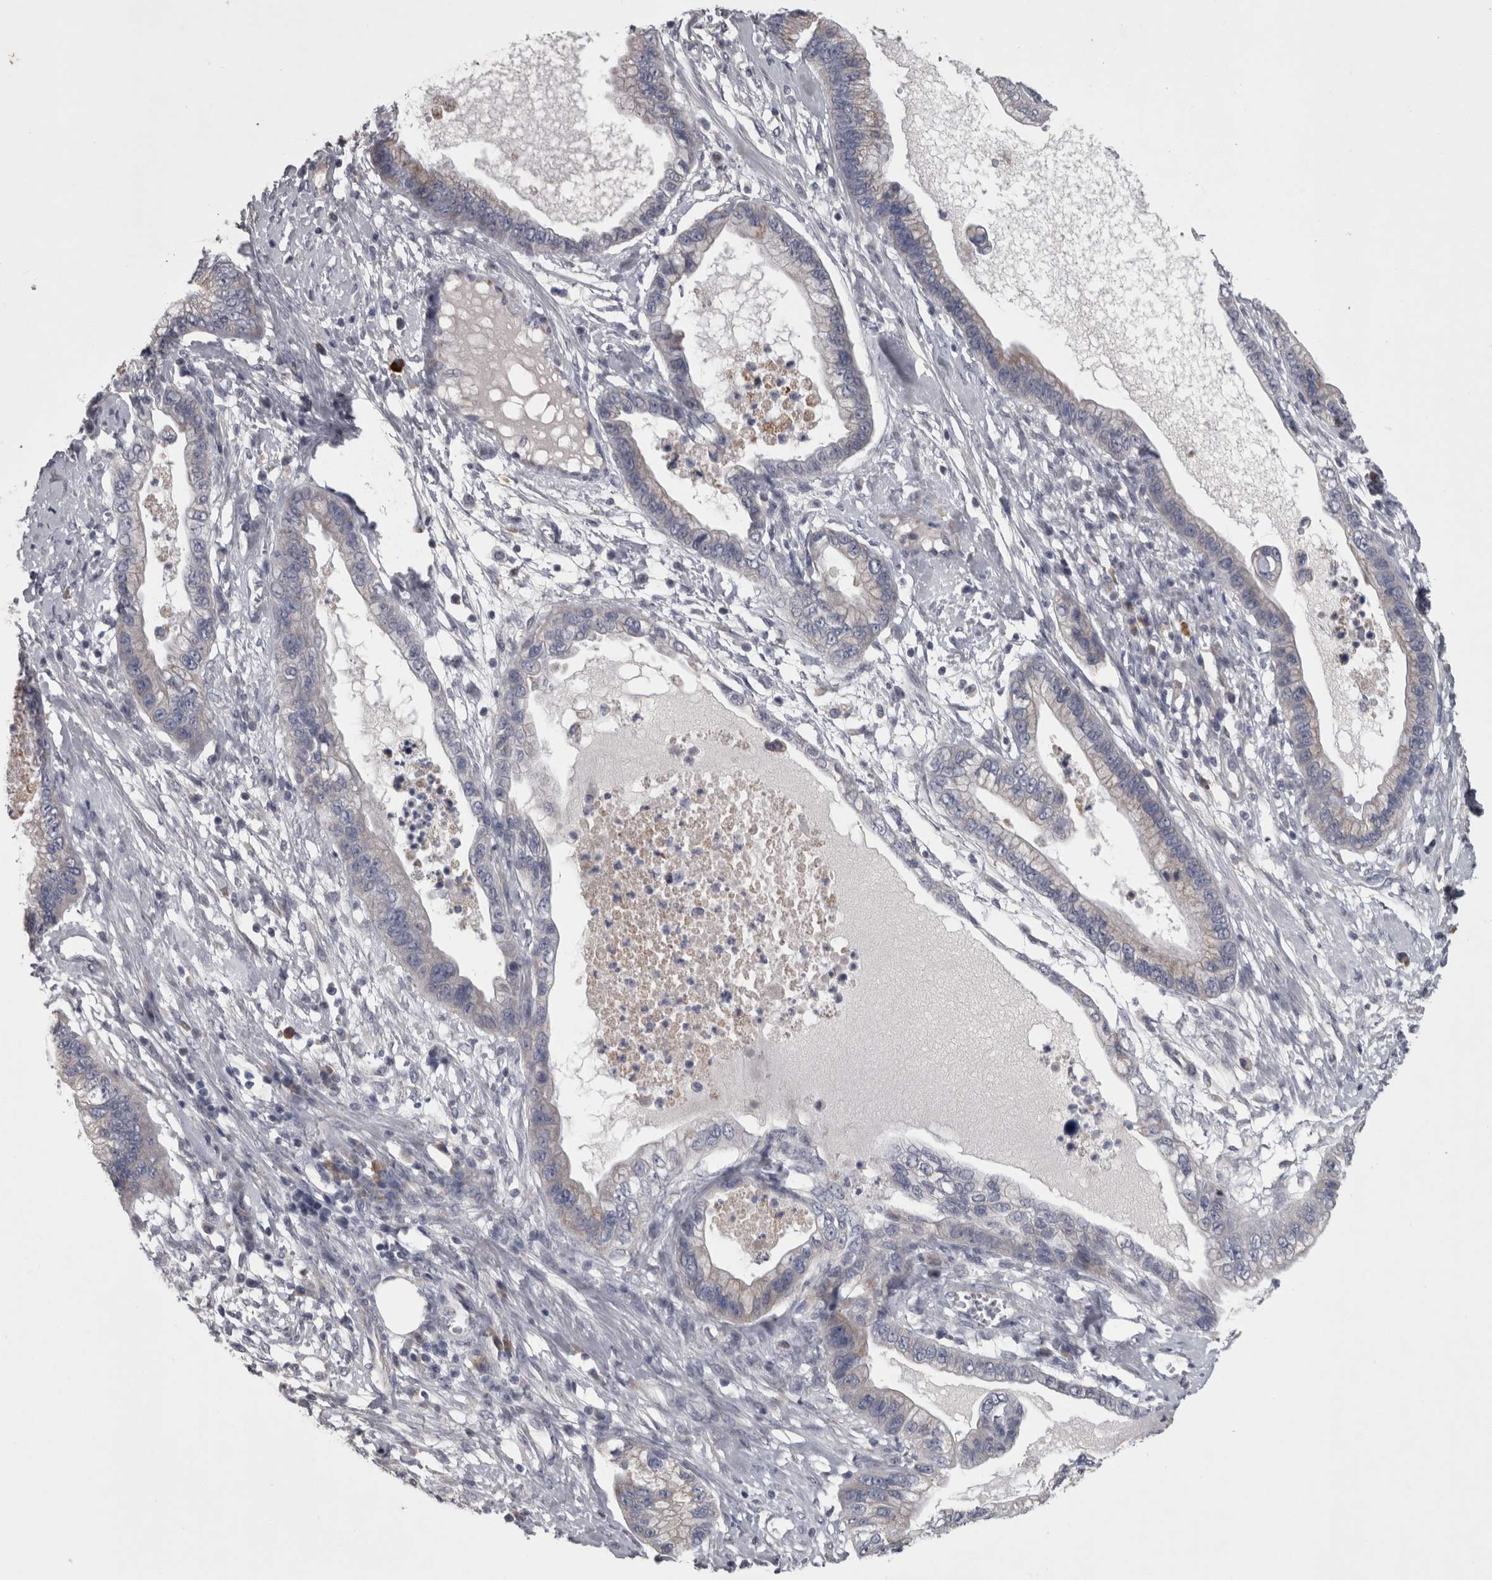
{"staining": {"intensity": "negative", "quantity": "none", "location": "none"}, "tissue": "cervical cancer", "cell_type": "Tumor cells", "image_type": "cancer", "snomed": [{"axis": "morphology", "description": "Adenocarcinoma, NOS"}, {"axis": "topography", "description": "Cervix"}], "caption": "Immunohistochemical staining of cervical adenocarcinoma demonstrates no significant staining in tumor cells.", "gene": "DBT", "patient": {"sex": "female", "age": 44}}